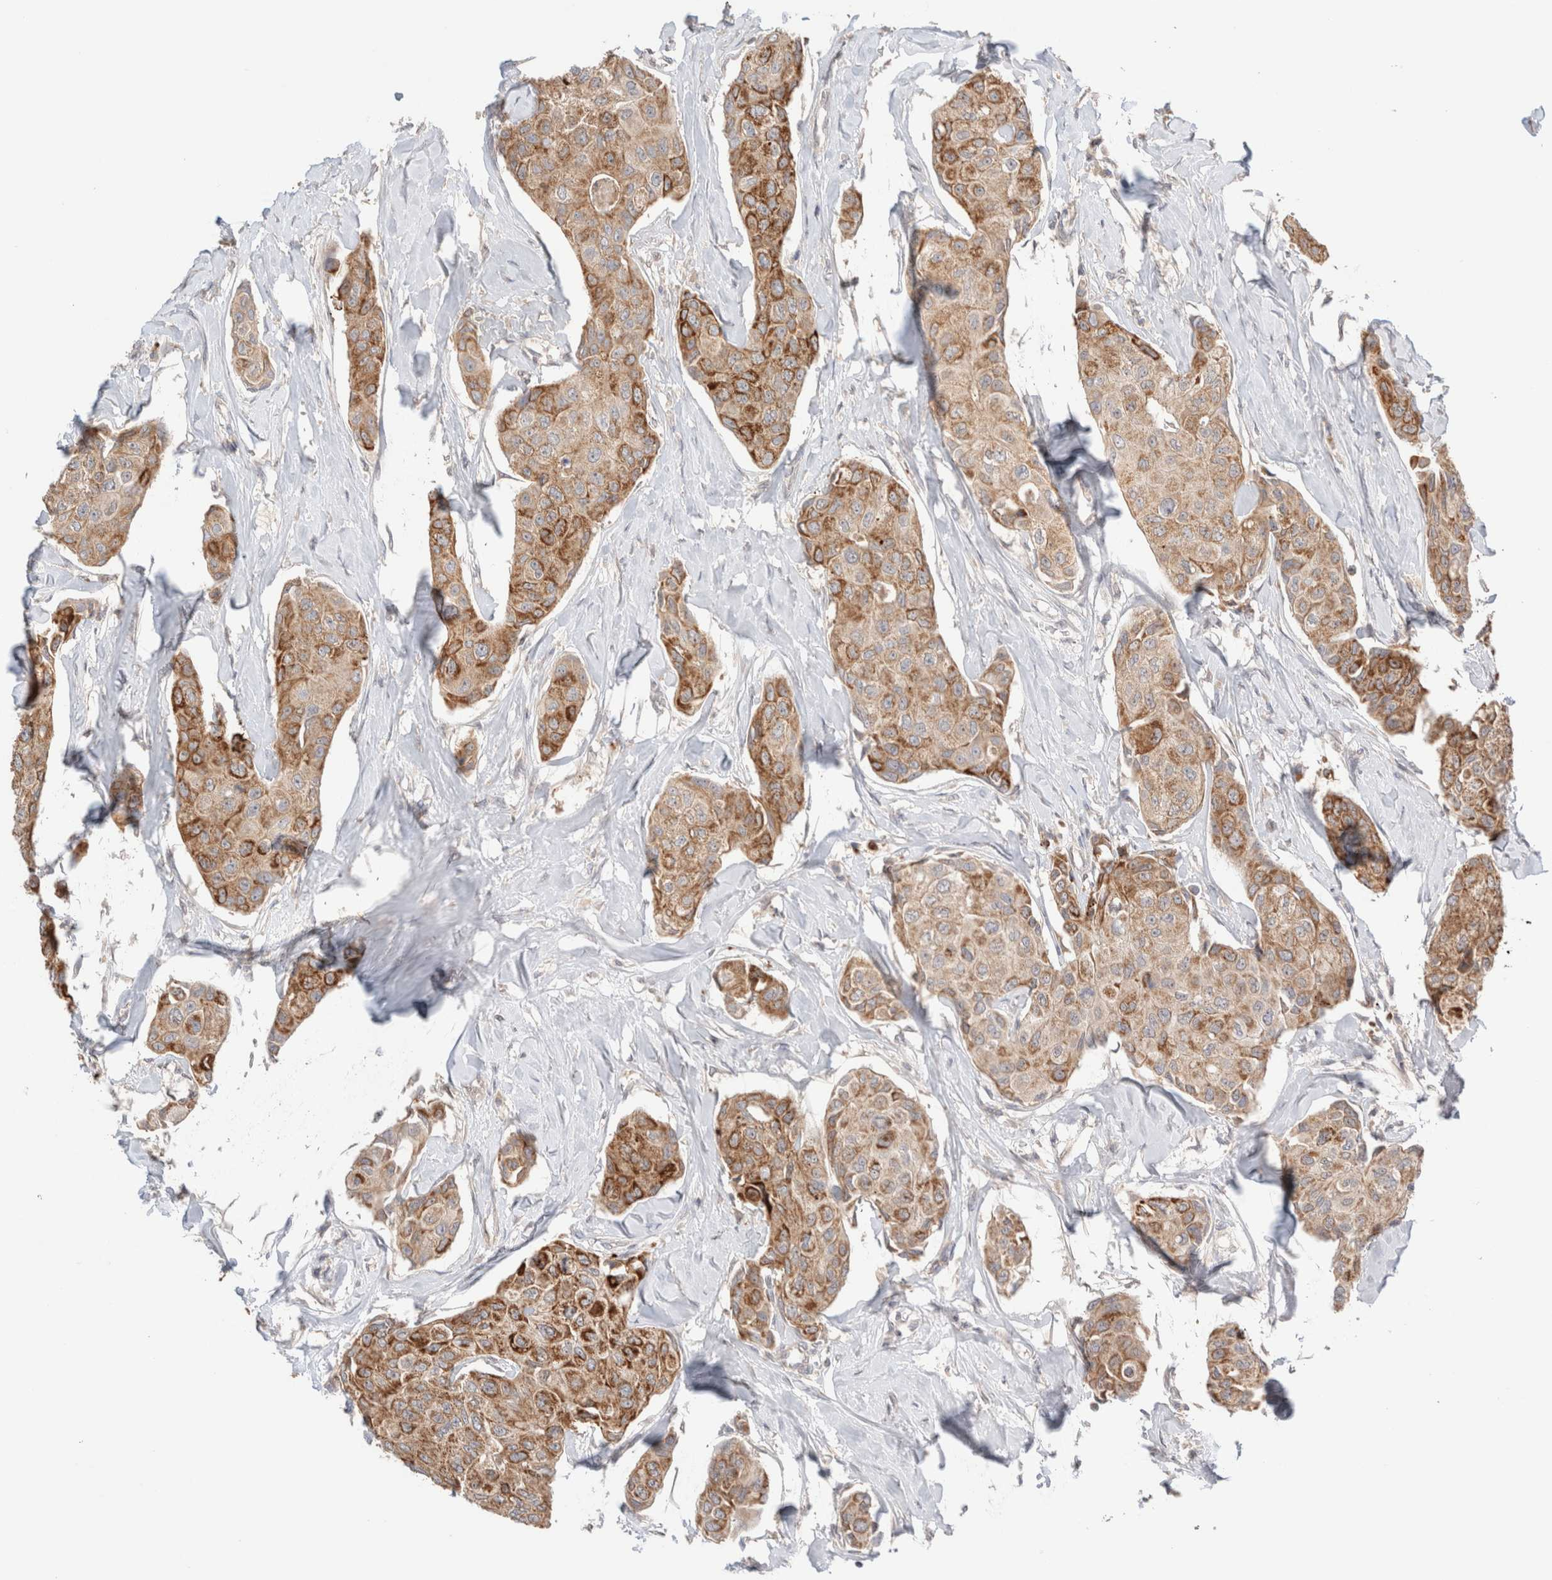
{"staining": {"intensity": "moderate", "quantity": ">75%", "location": "cytoplasmic/membranous"}, "tissue": "breast cancer", "cell_type": "Tumor cells", "image_type": "cancer", "snomed": [{"axis": "morphology", "description": "Duct carcinoma"}, {"axis": "topography", "description": "Breast"}], "caption": "A brown stain labels moderate cytoplasmic/membranous staining of a protein in human breast cancer tumor cells. Using DAB (3,3'-diaminobenzidine) (brown) and hematoxylin (blue) stains, captured at high magnification using brightfield microscopy.", "gene": "TRIM41", "patient": {"sex": "female", "age": 80}}